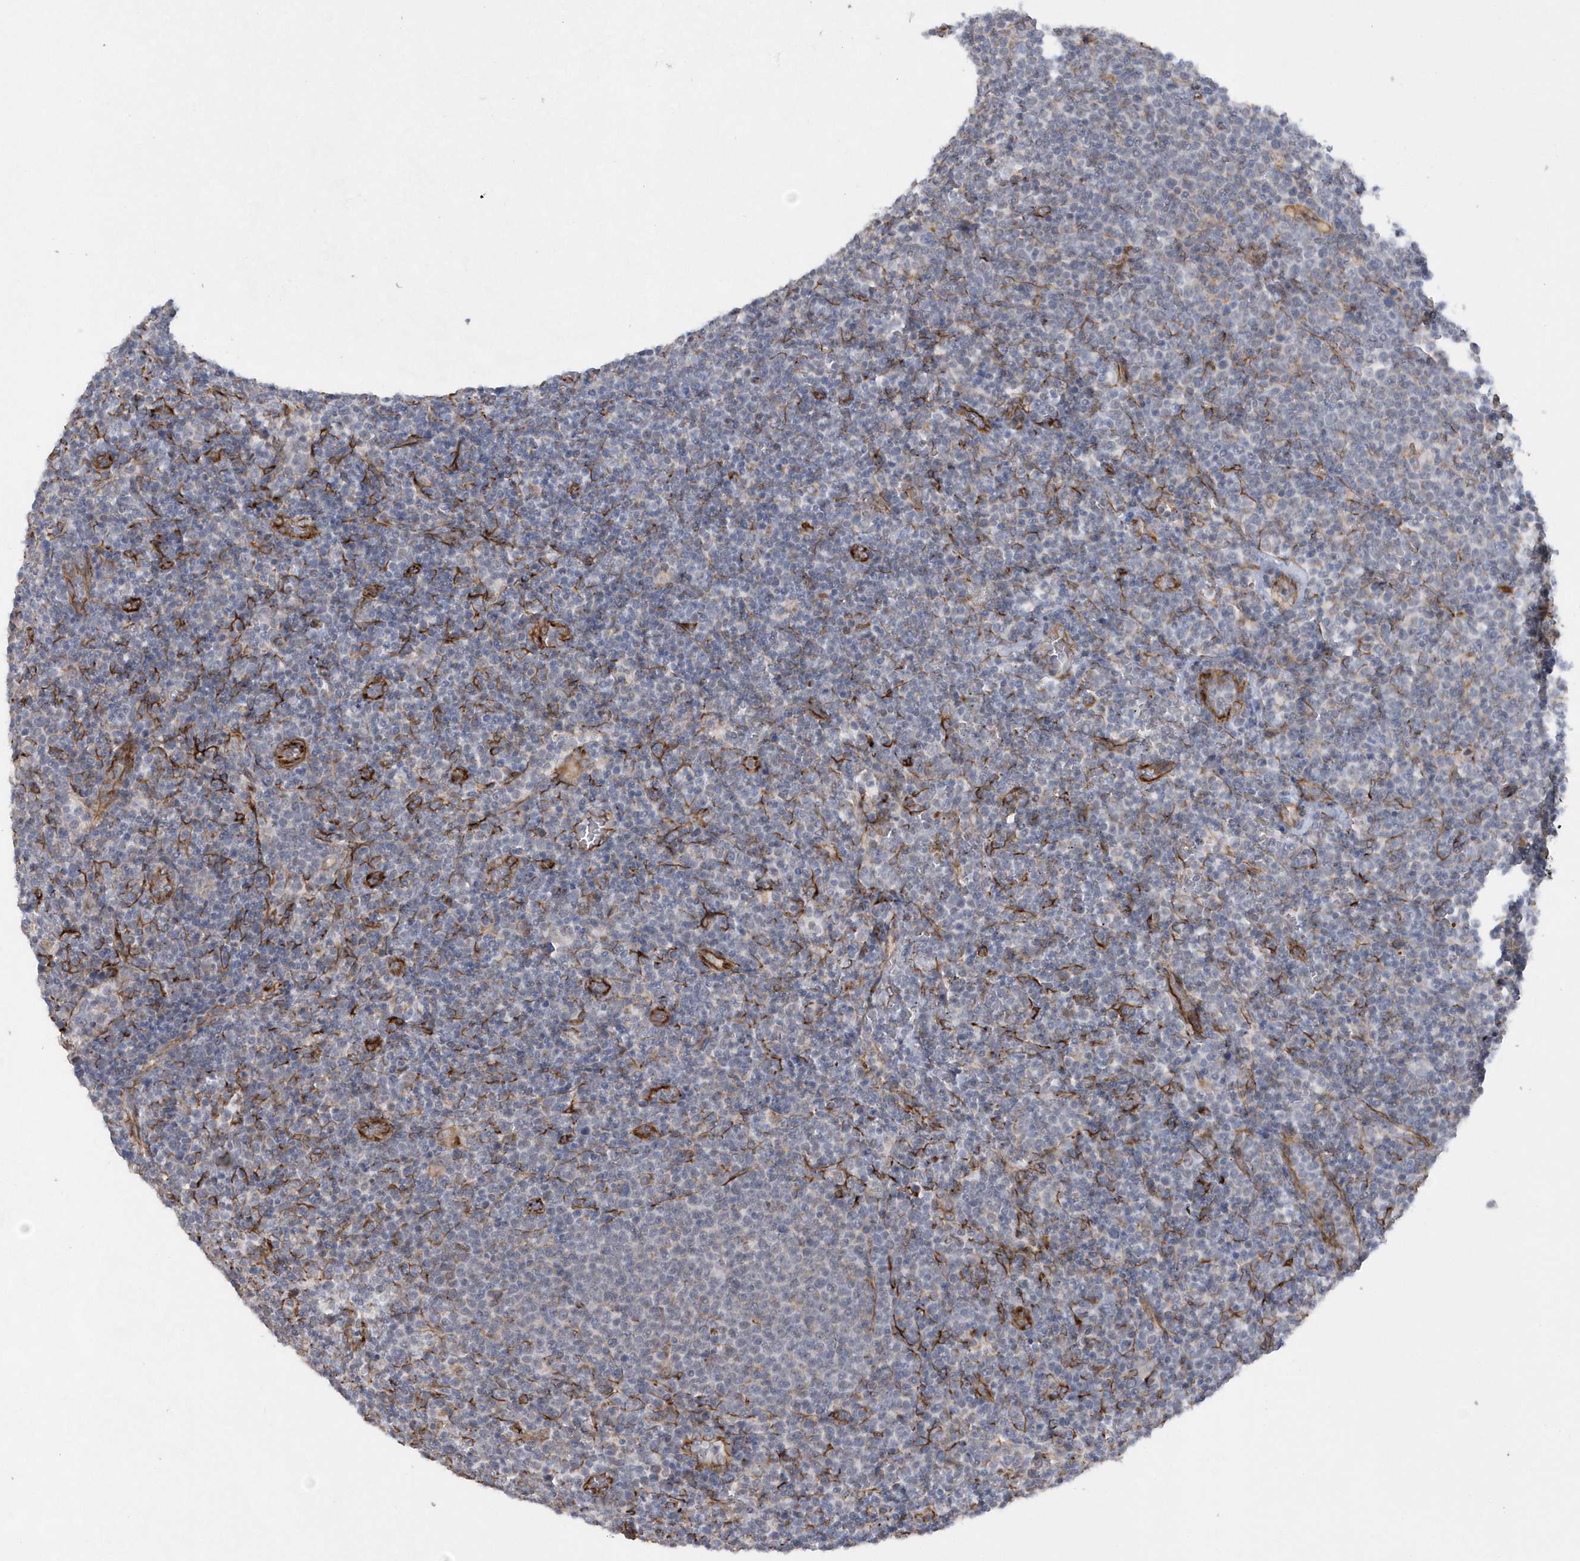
{"staining": {"intensity": "negative", "quantity": "none", "location": "none"}, "tissue": "lymphoma", "cell_type": "Tumor cells", "image_type": "cancer", "snomed": [{"axis": "morphology", "description": "Malignant lymphoma, non-Hodgkin's type, High grade"}, {"axis": "topography", "description": "Lymph node"}], "caption": "High power microscopy histopathology image of an immunohistochemistry micrograph of malignant lymphoma, non-Hodgkin's type (high-grade), revealing no significant staining in tumor cells. (DAB (3,3'-diaminobenzidine) IHC visualized using brightfield microscopy, high magnification).", "gene": "RAB17", "patient": {"sex": "male", "age": 61}}